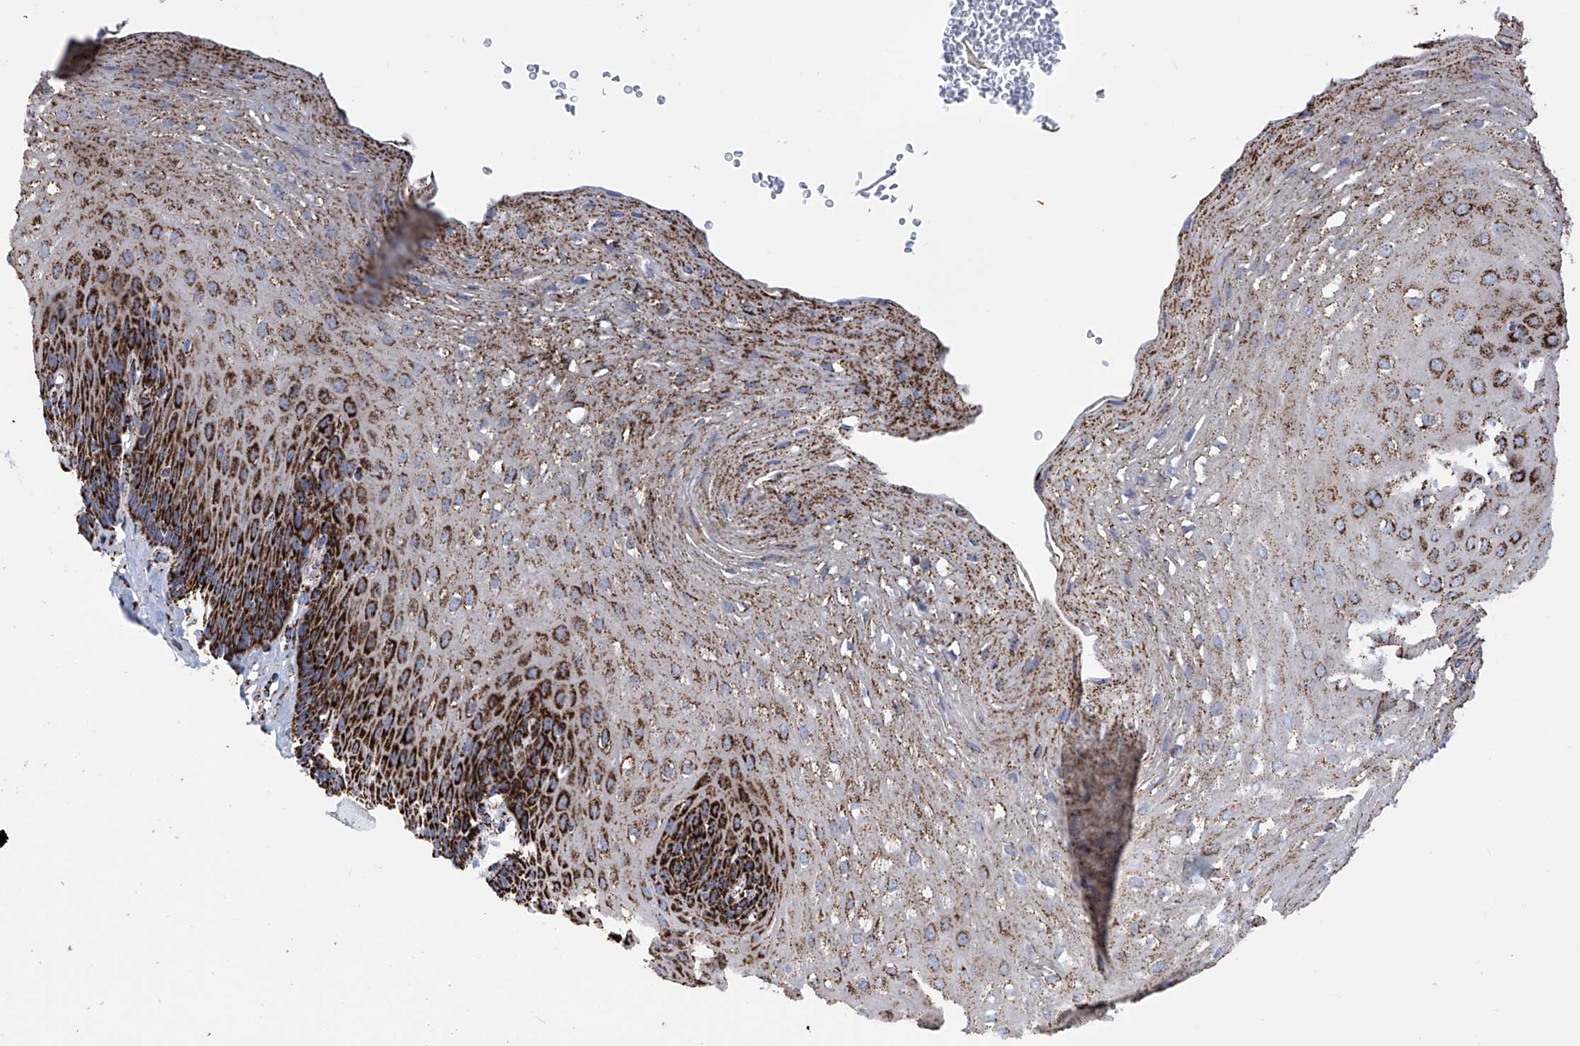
{"staining": {"intensity": "strong", "quantity": ">75%", "location": "cytoplasmic/membranous"}, "tissue": "esophagus", "cell_type": "Squamous epithelial cells", "image_type": "normal", "snomed": [{"axis": "morphology", "description": "Normal tissue, NOS"}, {"axis": "topography", "description": "Esophagus"}], "caption": "Human esophagus stained for a protein (brown) reveals strong cytoplasmic/membranous positive positivity in approximately >75% of squamous epithelial cells.", "gene": "ATP5PF", "patient": {"sex": "female", "age": 66}}